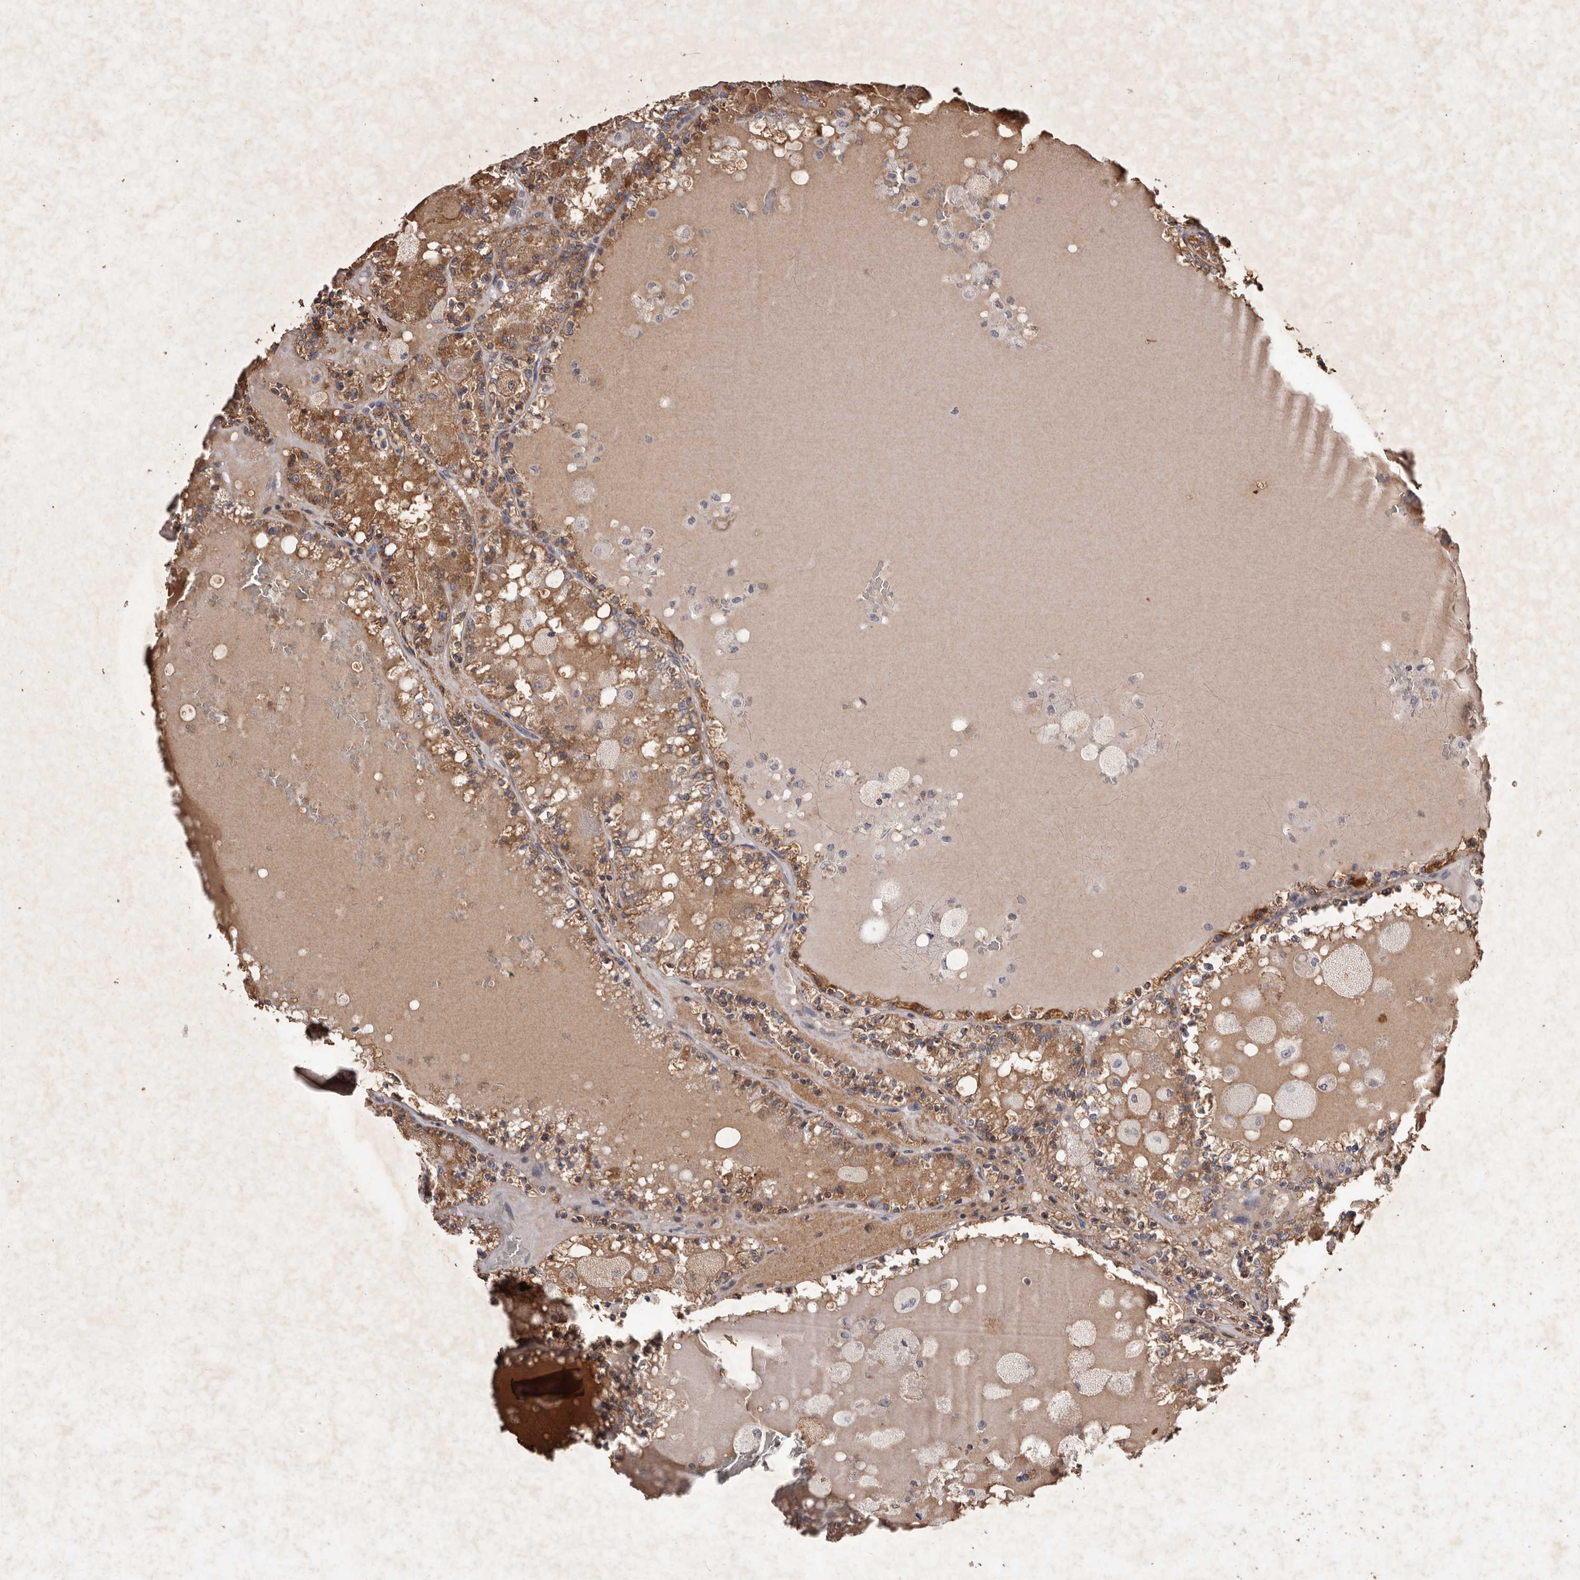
{"staining": {"intensity": "moderate", "quantity": ">75%", "location": "cytoplasmic/membranous"}, "tissue": "renal cancer", "cell_type": "Tumor cells", "image_type": "cancer", "snomed": [{"axis": "morphology", "description": "Adenocarcinoma, NOS"}, {"axis": "topography", "description": "Kidney"}], "caption": "Renal cancer (adenocarcinoma) stained with DAB (3,3'-diaminobenzidine) IHC demonstrates medium levels of moderate cytoplasmic/membranous staining in about >75% of tumor cells.", "gene": "CXCL14", "patient": {"sex": "female", "age": 56}}